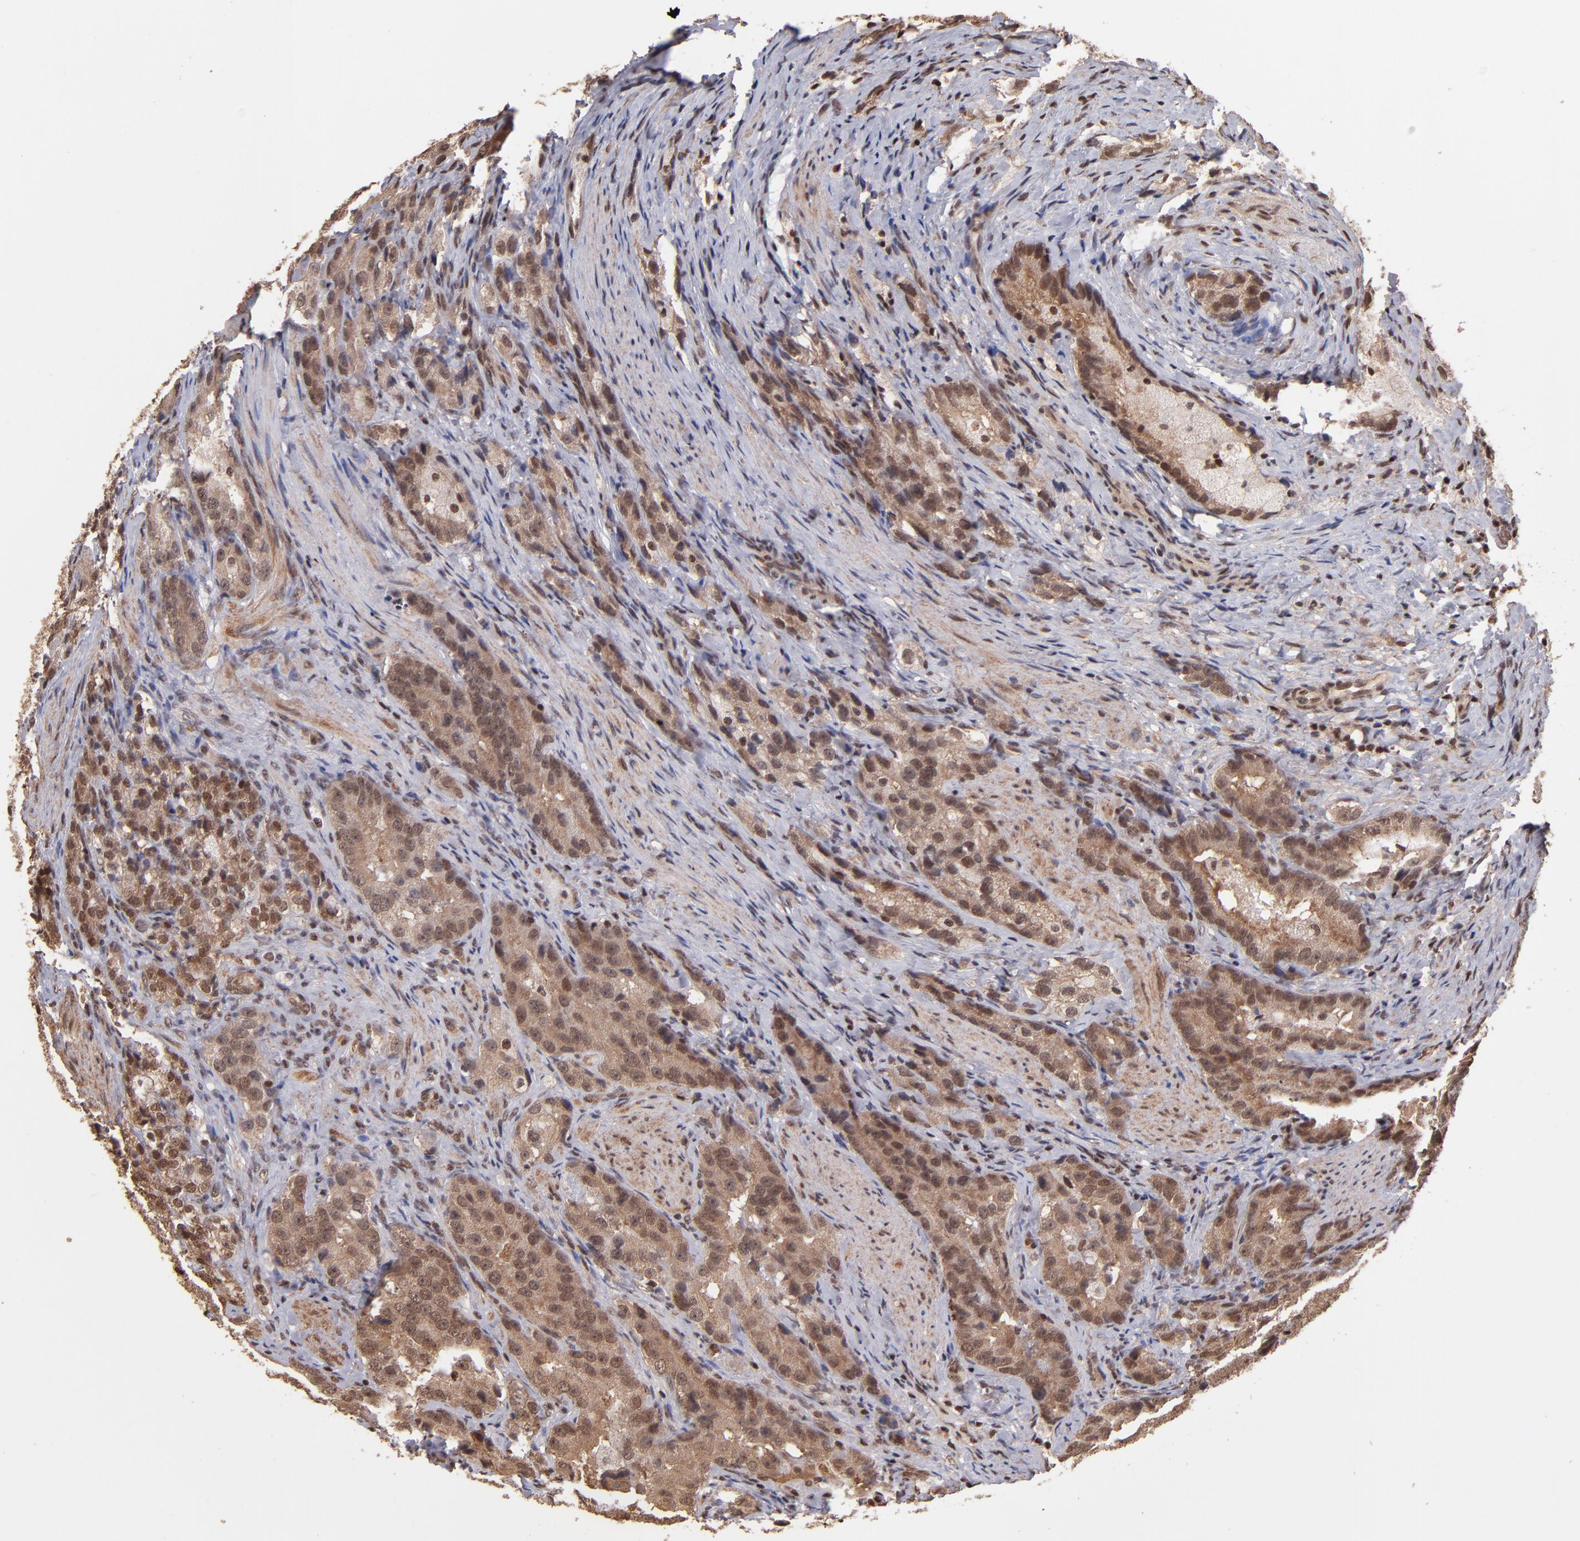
{"staining": {"intensity": "moderate", "quantity": ">75%", "location": "cytoplasmic/membranous,nuclear"}, "tissue": "prostate cancer", "cell_type": "Tumor cells", "image_type": "cancer", "snomed": [{"axis": "morphology", "description": "Adenocarcinoma, High grade"}, {"axis": "topography", "description": "Prostate"}], "caption": "Prostate adenocarcinoma (high-grade) stained with IHC shows moderate cytoplasmic/membranous and nuclear positivity in about >75% of tumor cells. Immunohistochemistry stains the protein in brown and the nuclei are stained blue.", "gene": "TERF2", "patient": {"sex": "male", "age": 63}}